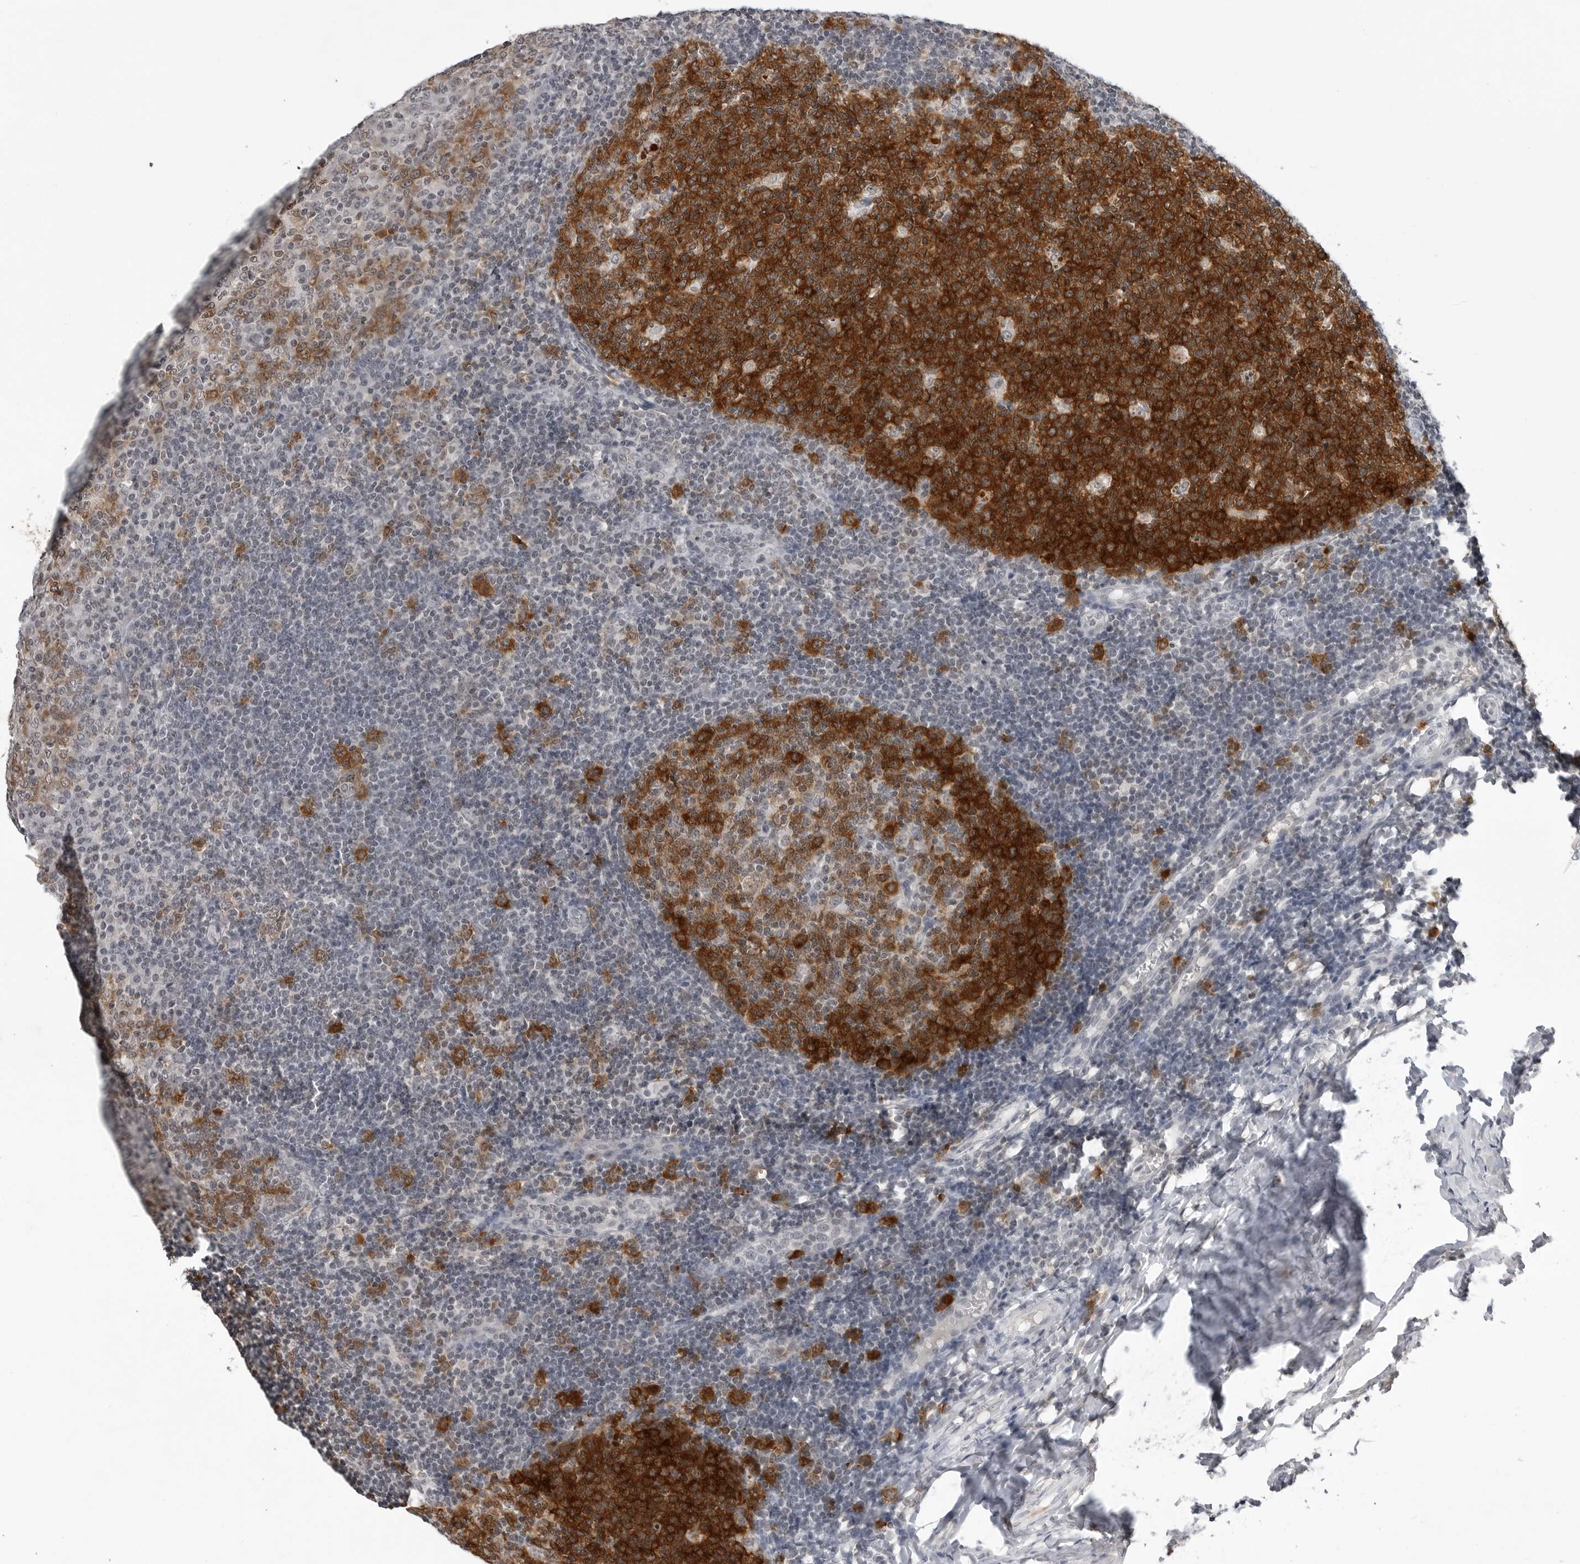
{"staining": {"intensity": "strong", "quantity": ">75%", "location": "cytoplasmic/membranous"}, "tissue": "tonsil", "cell_type": "Germinal center cells", "image_type": "normal", "snomed": [{"axis": "morphology", "description": "Normal tissue, NOS"}, {"axis": "topography", "description": "Tonsil"}], "caption": "Tonsil stained with a brown dye exhibits strong cytoplasmic/membranous positive positivity in approximately >75% of germinal center cells.", "gene": "RRM1", "patient": {"sex": "female", "age": 19}}